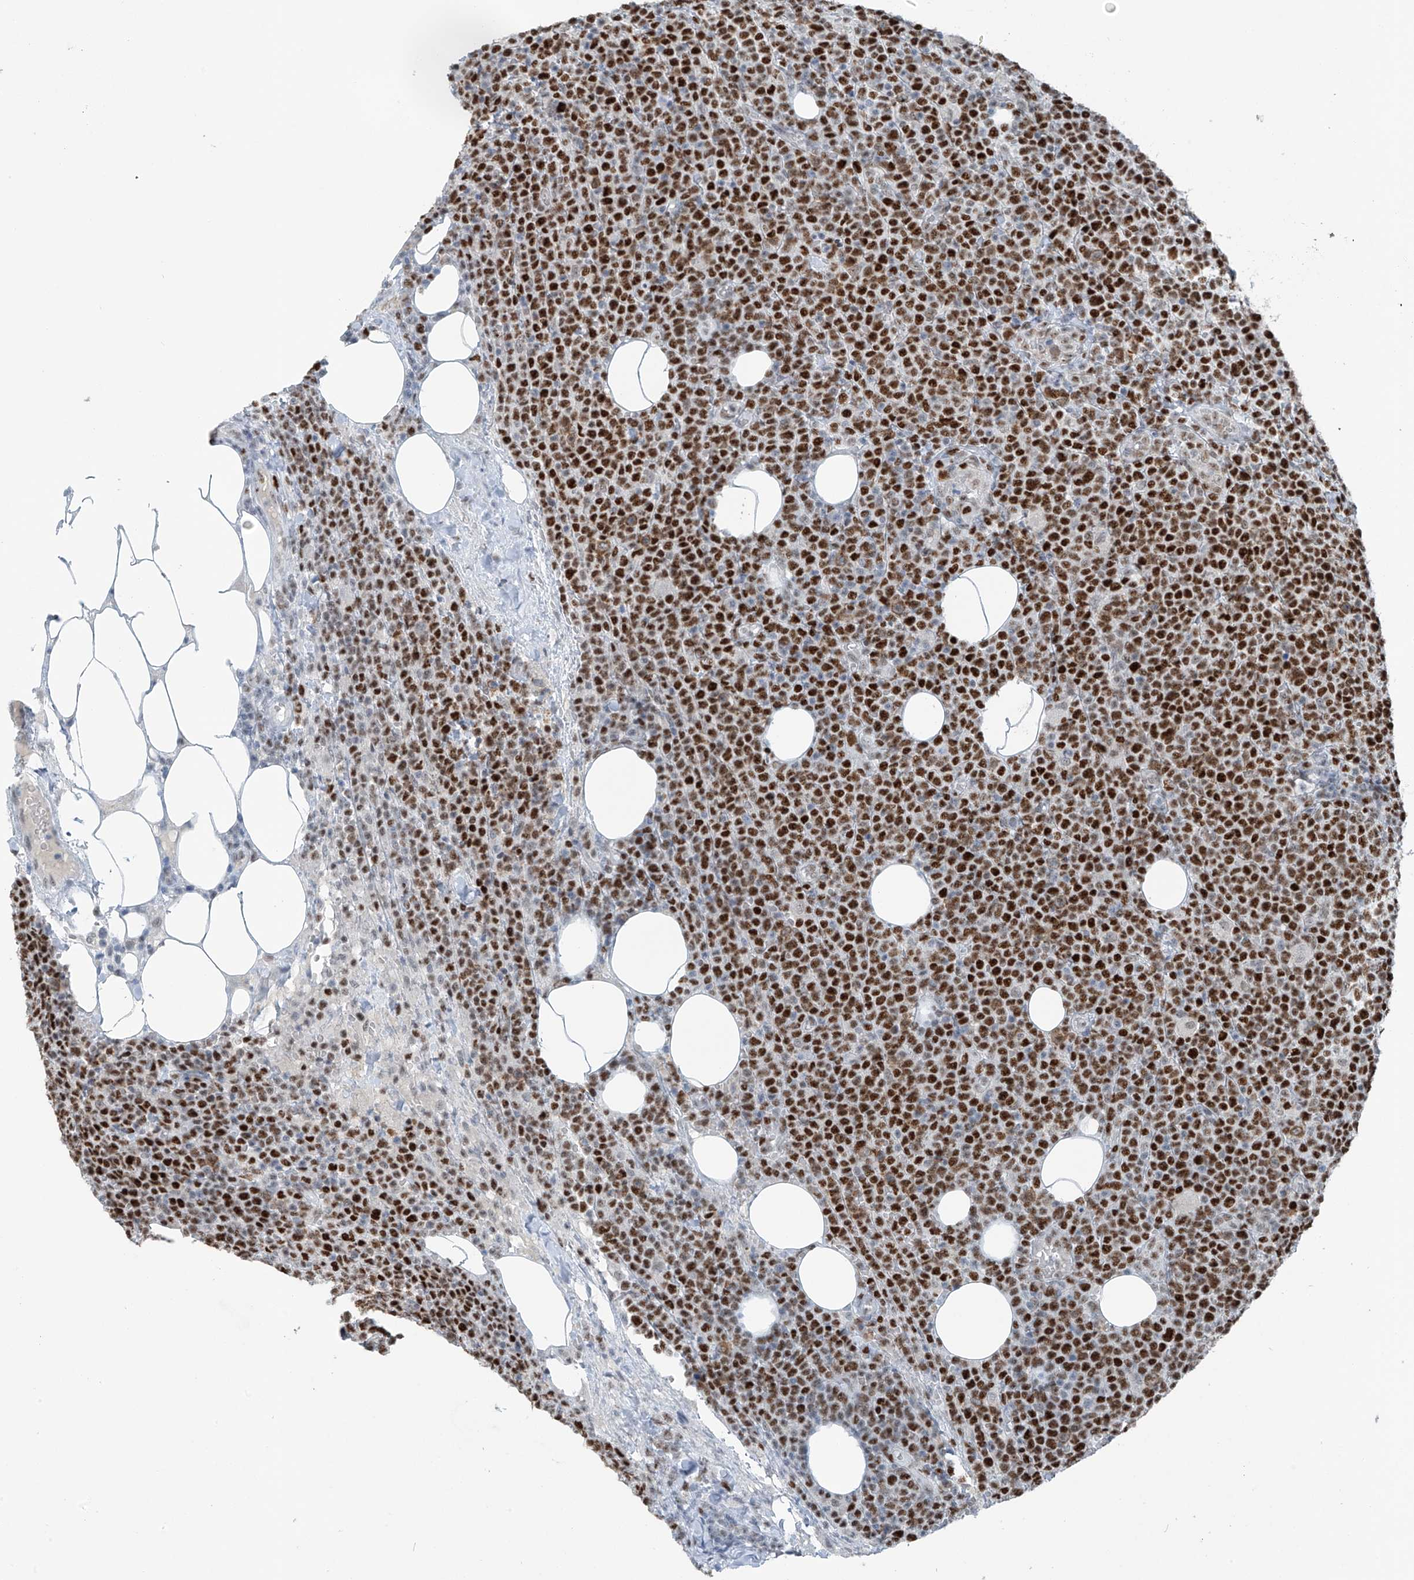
{"staining": {"intensity": "strong", "quantity": ">75%", "location": "nuclear"}, "tissue": "lymphoma", "cell_type": "Tumor cells", "image_type": "cancer", "snomed": [{"axis": "morphology", "description": "Malignant lymphoma, non-Hodgkin's type, High grade"}, {"axis": "topography", "description": "Lymph node"}], "caption": "A high-resolution photomicrograph shows immunohistochemistry (IHC) staining of lymphoma, which reveals strong nuclear staining in about >75% of tumor cells.", "gene": "WRNIP1", "patient": {"sex": "male", "age": 61}}